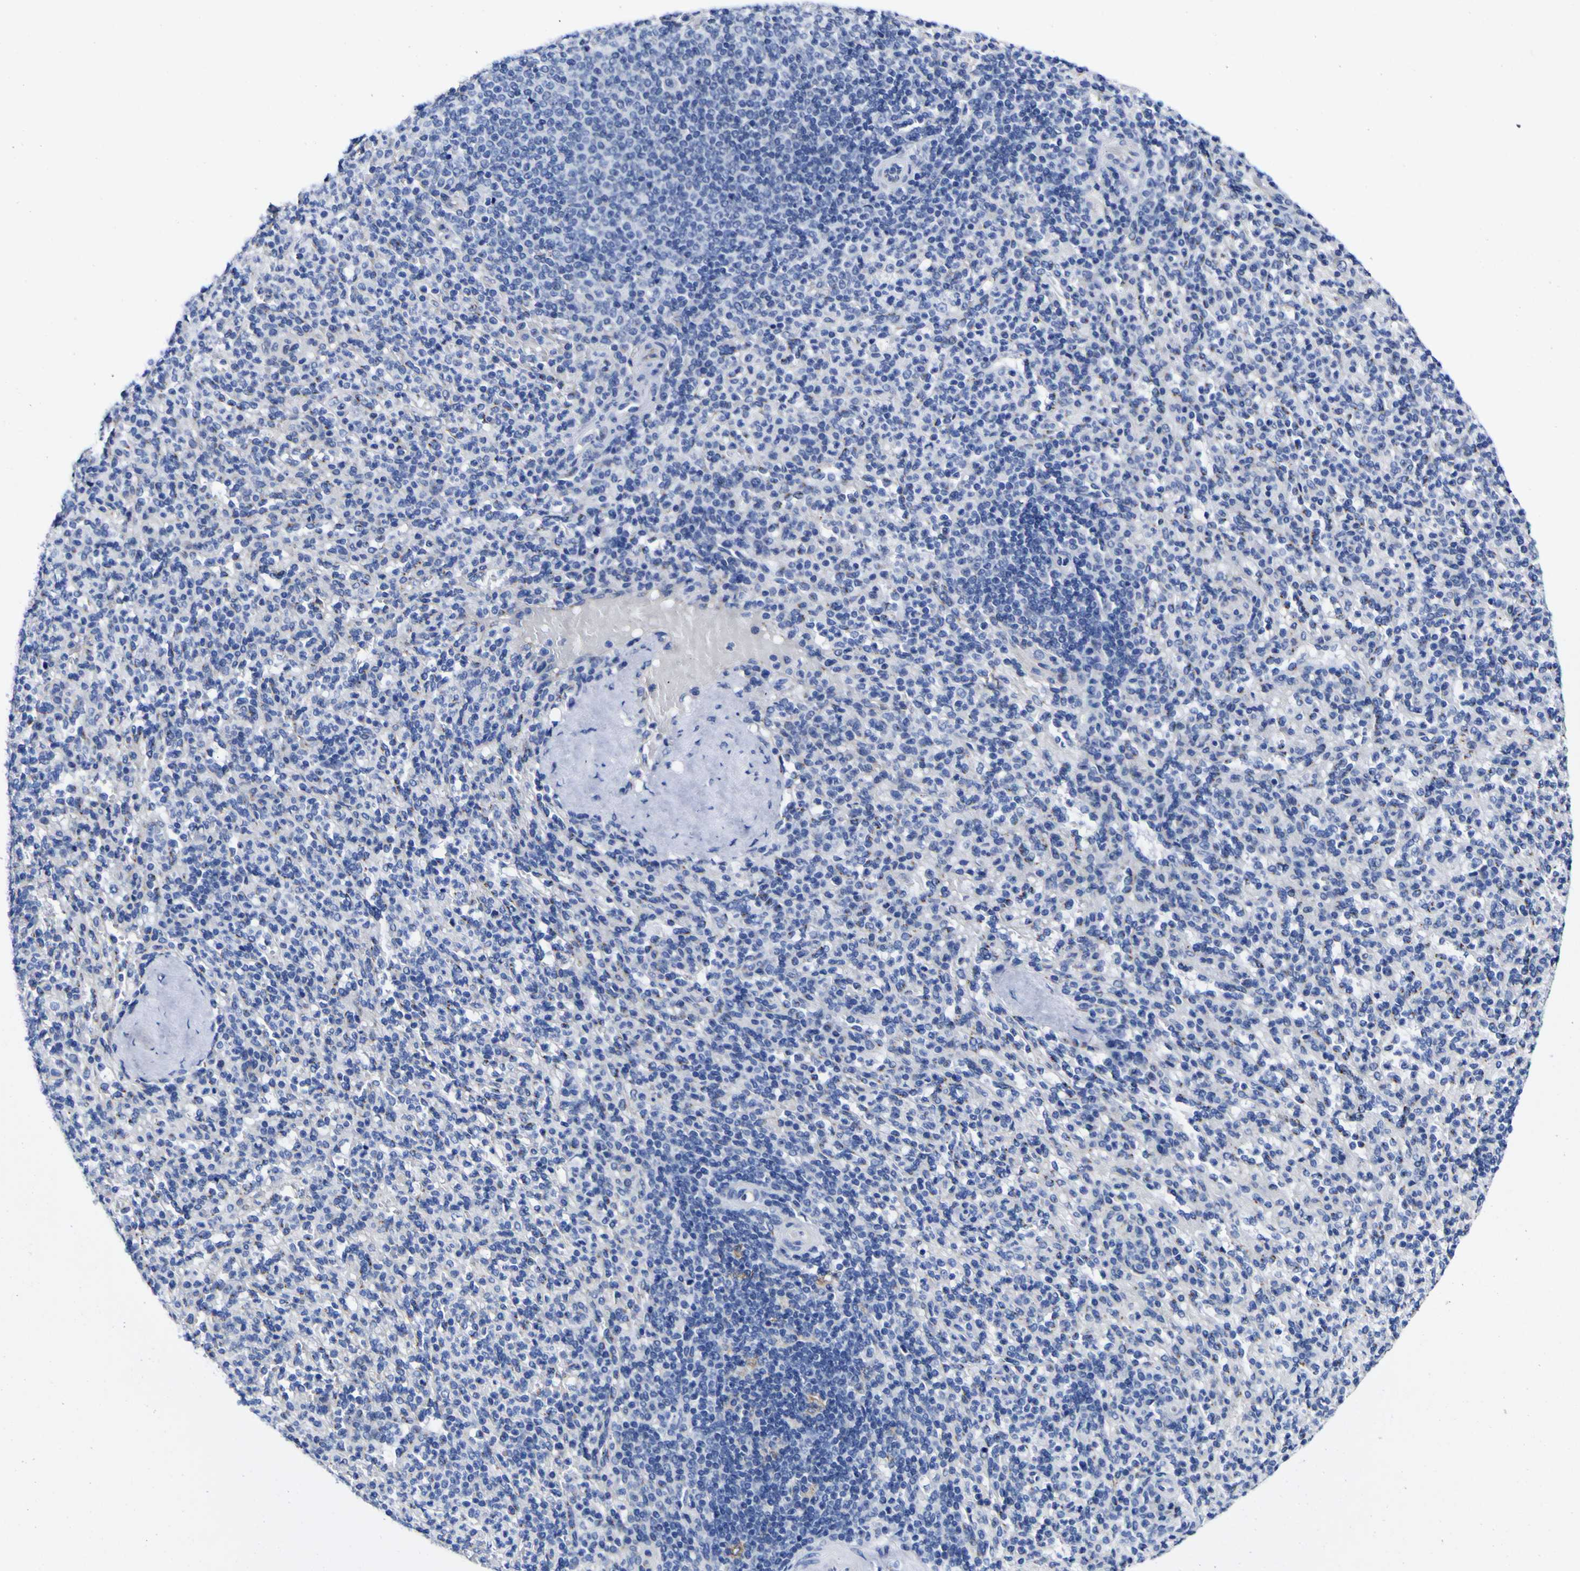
{"staining": {"intensity": "negative", "quantity": "none", "location": "none"}, "tissue": "spleen", "cell_type": "Cells in red pulp", "image_type": "normal", "snomed": [{"axis": "morphology", "description": "Normal tissue, NOS"}, {"axis": "topography", "description": "Spleen"}], "caption": "The immunohistochemistry micrograph has no significant positivity in cells in red pulp of spleen.", "gene": "GOLM1", "patient": {"sex": "male", "age": 36}}